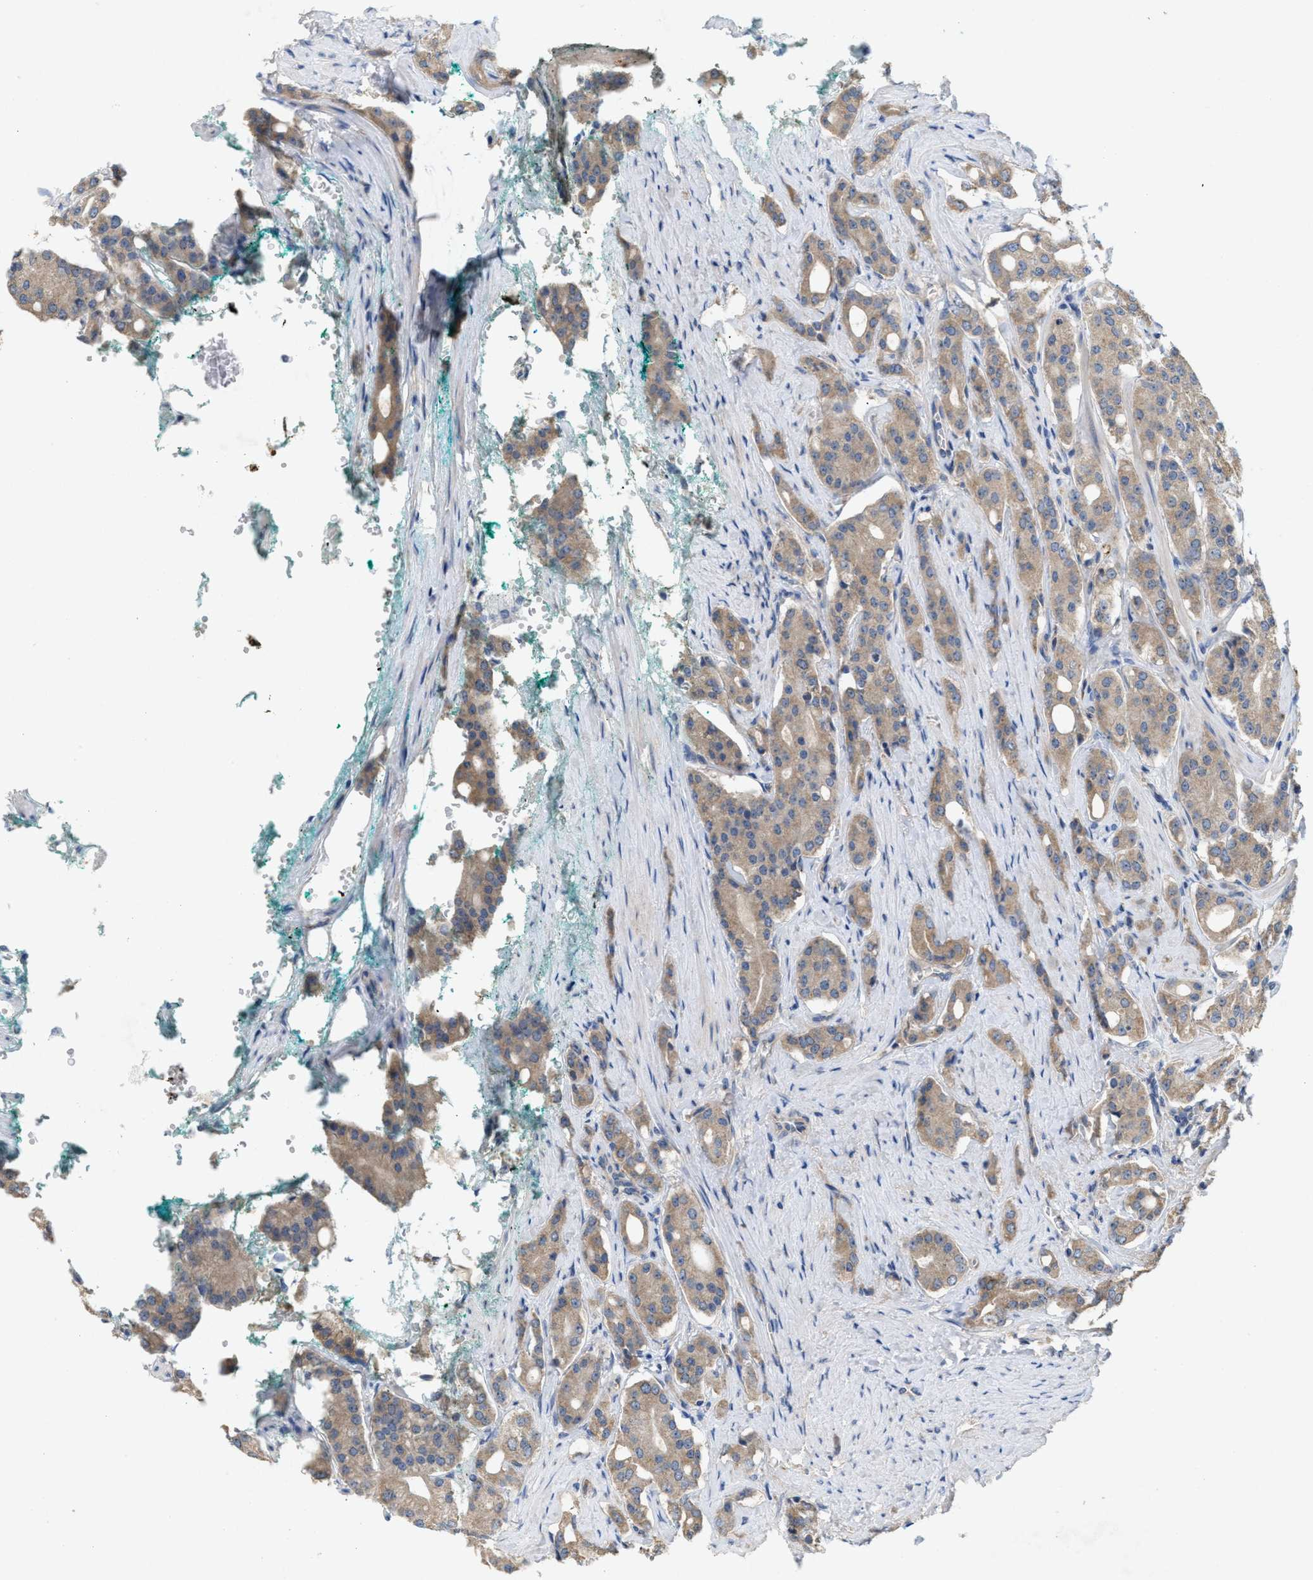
{"staining": {"intensity": "moderate", "quantity": ">75%", "location": "cytoplasmic/membranous"}, "tissue": "prostate cancer", "cell_type": "Tumor cells", "image_type": "cancer", "snomed": [{"axis": "morphology", "description": "Adenocarcinoma, High grade"}, {"axis": "topography", "description": "Prostate"}], "caption": "Prostate adenocarcinoma (high-grade) stained for a protein (brown) shows moderate cytoplasmic/membranous positive positivity in approximately >75% of tumor cells.", "gene": "UBAP2", "patient": {"sex": "male", "age": 71}}